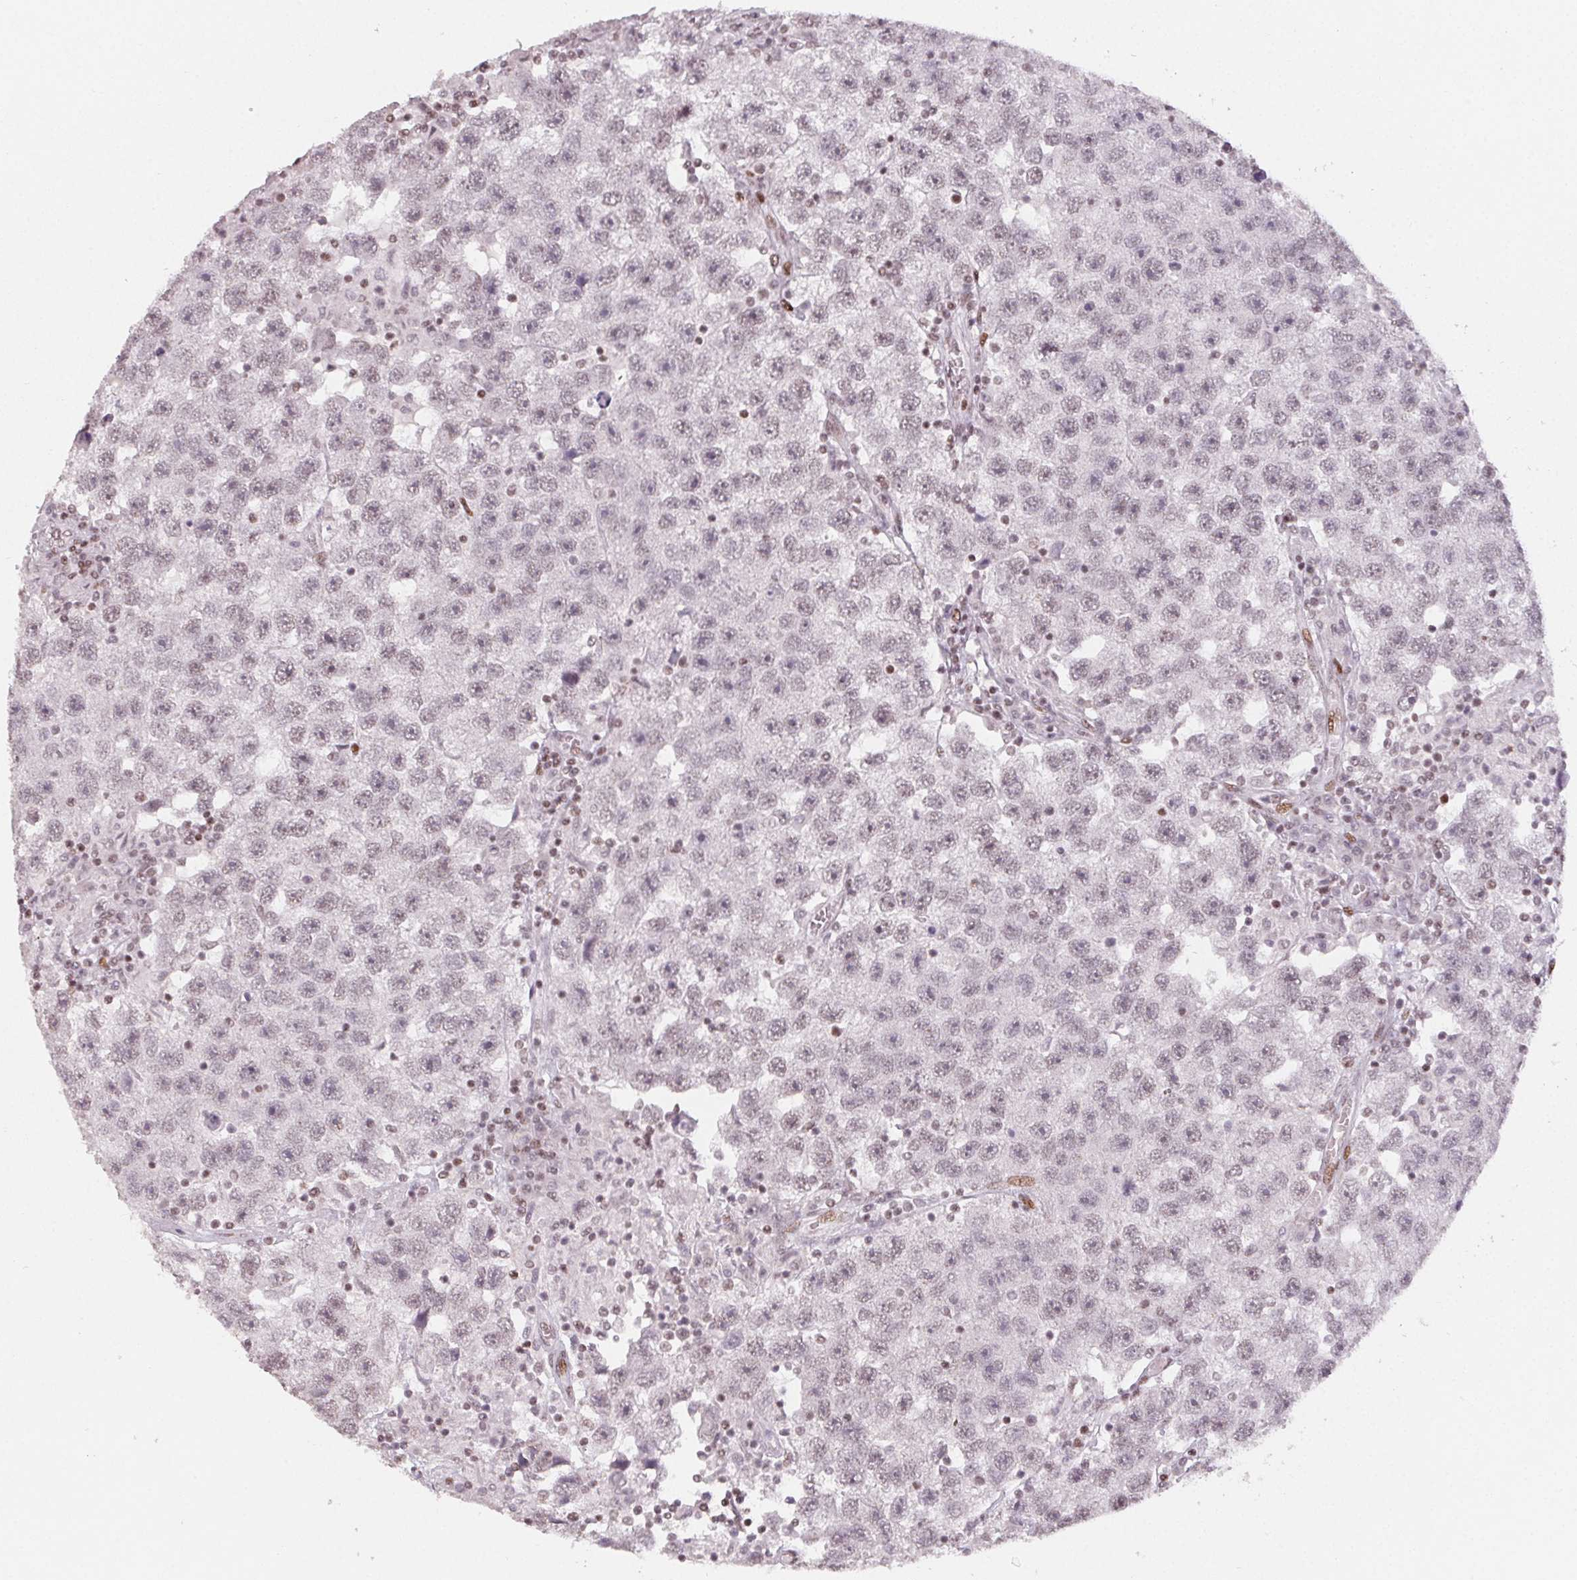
{"staining": {"intensity": "weak", "quantity": "<25%", "location": "nuclear"}, "tissue": "testis cancer", "cell_type": "Tumor cells", "image_type": "cancer", "snomed": [{"axis": "morphology", "description": "Seminoma, NOS"}, {"axis": "topography", "description": "Testis"}], "caption": "Testis seminoma was stained to show a protein in brown. There is no significant expression in tumor cells.", "gene": "KMT2A", "patient": {"sex": "male", "age": 26}}